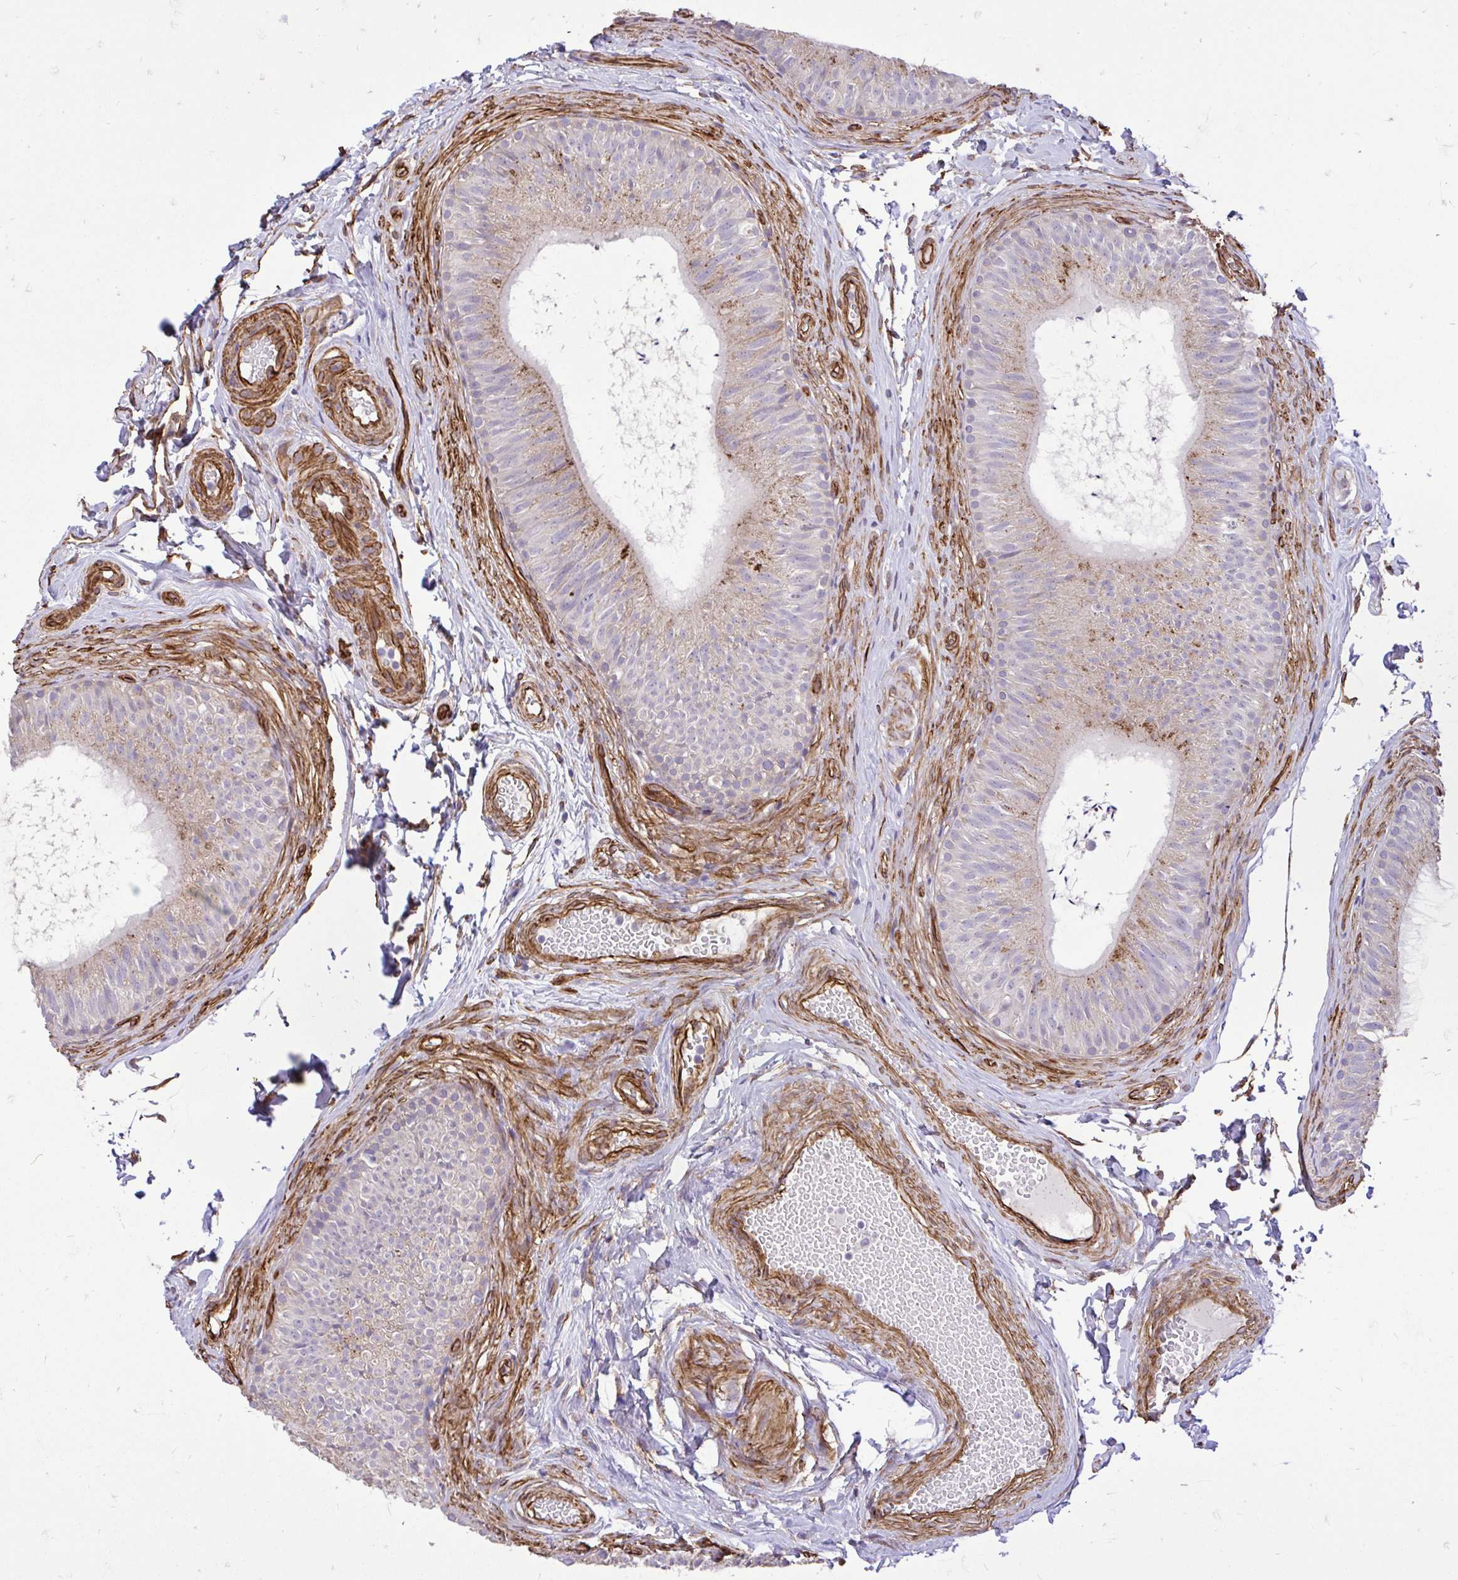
{"staining": {"intensity": "weak", "quantity": "25%-75%", "location": "cytoplasmic/membranous"}, "tissue": "epididymis", "cell_type": "Glandular cells", "image_type": "normal", "snomed": [{"axis": "morphology", "description": "Normal tissue, NOS"}, {"axis": "topography", "description": "Epididymis, spermatic cord, NOS"}, {"axis": "topography", "description": "Epididymis"}, {"axis": "topography", "description": "Peripheral nerve tissue"}], "caption": "An immunohistochemistry photomicrograph of normal tissue is shown. Protein staining in brown highlights weak cytoplasmic/membranous positivity in epididymis within glandular cells. (Brightfield microscopy of DAB IHC at high magnification).", "gene": "PTPRK", "patient": {"sex": "male", "age": 29}}